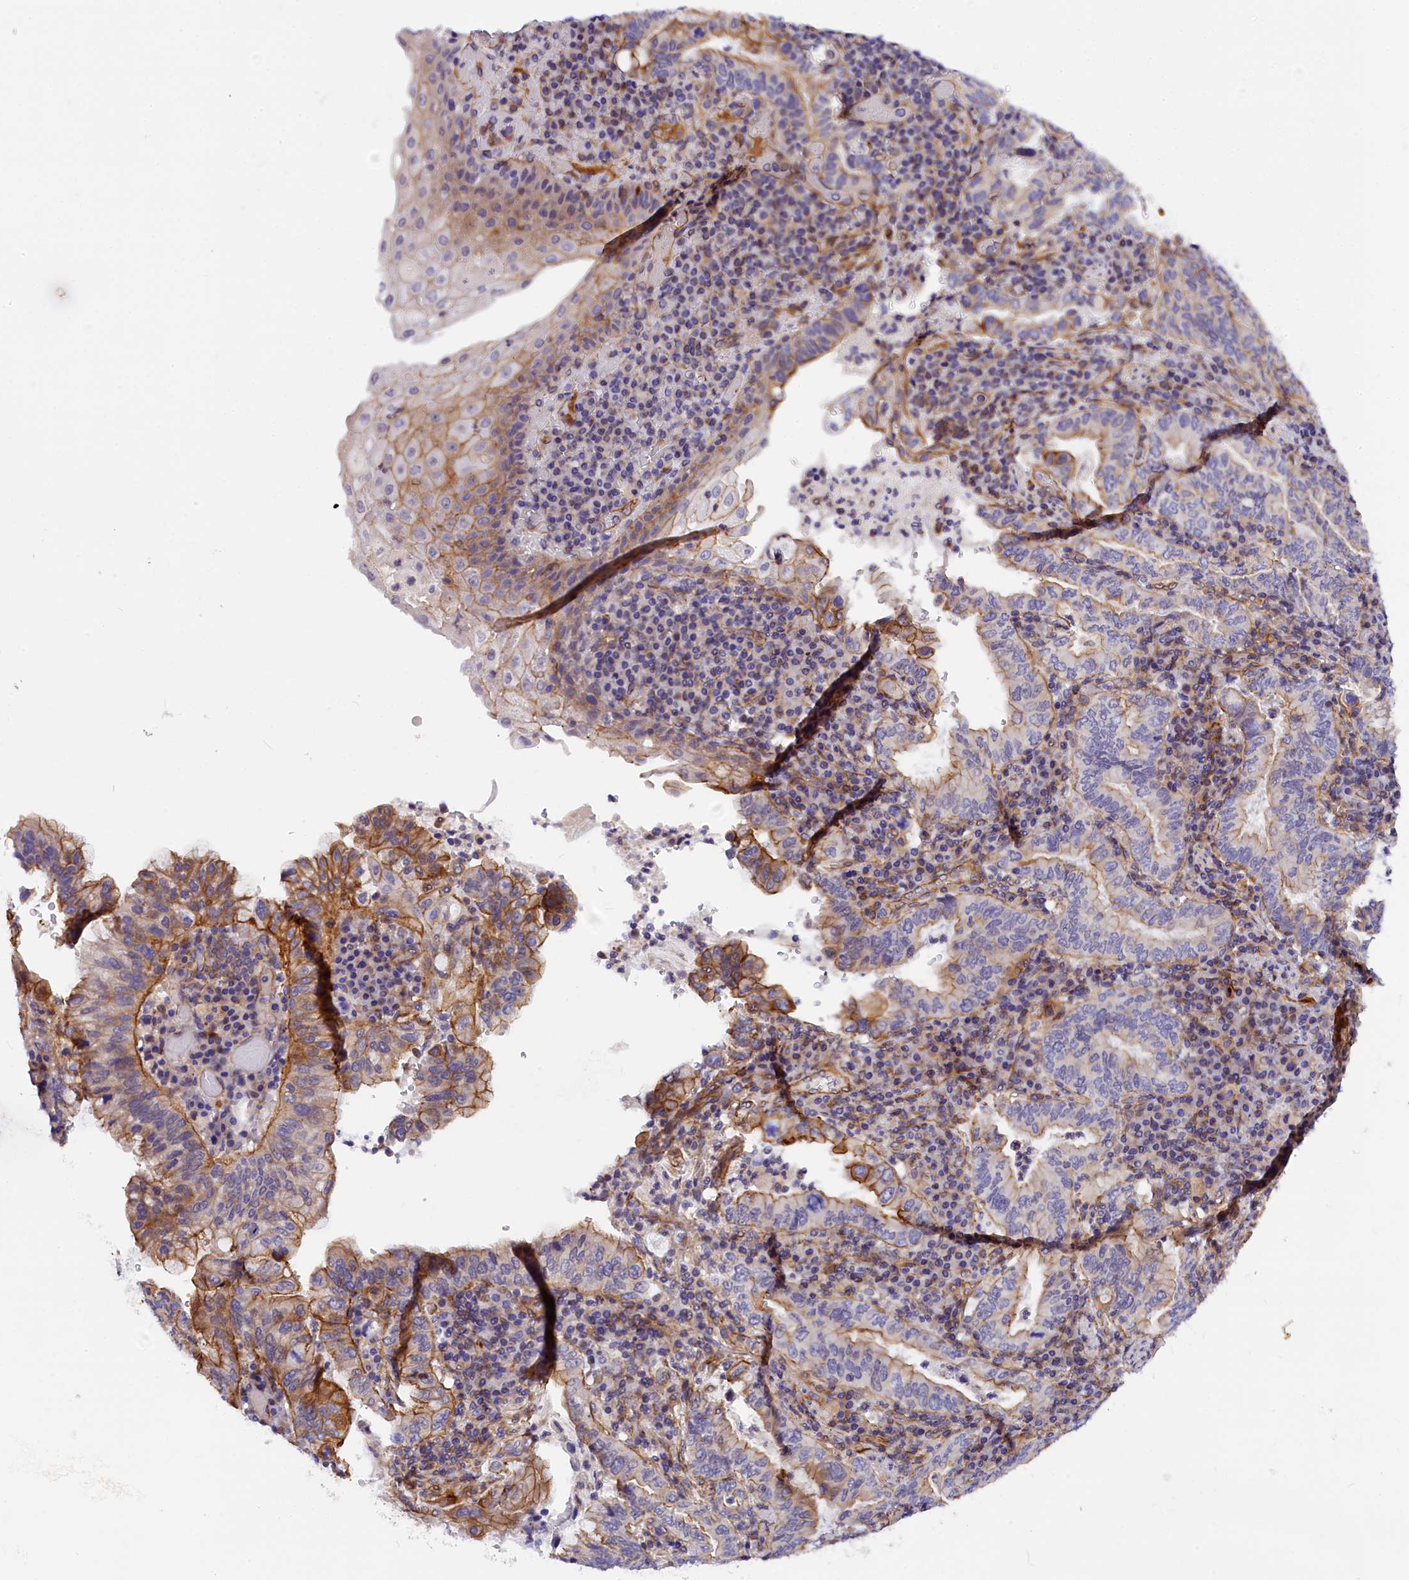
{"staining": {"intensity": "moderate", "quantity": "<25%", "location": "cytoplasmic/membranous"}, "tissue": "stomach cancer", "cell_type": "Tumor cells", "image_type": "cancer", "snomed": [{"axis": "morphology", "description": "Normal tissue, NOS"}, {"axis": "morphology", "description": "Adenocarcinoma, NOS"}, {"axis": "topography", "description": "Esophagus"}, {"axis": "topography", "description": "Stomach, upper"}, {"axis": "topography", "description": "Peripheral nerve tissue"}], "caption": "High-power microscopy captured an IHC histopathology image of stomach cancer (adenocarcinoma), revealing moderate cytoplasmic/membranous staining in approximately <25% of tumor cells.", "gene": "MED20", "patient": {"sex": "male", "age": 62}}